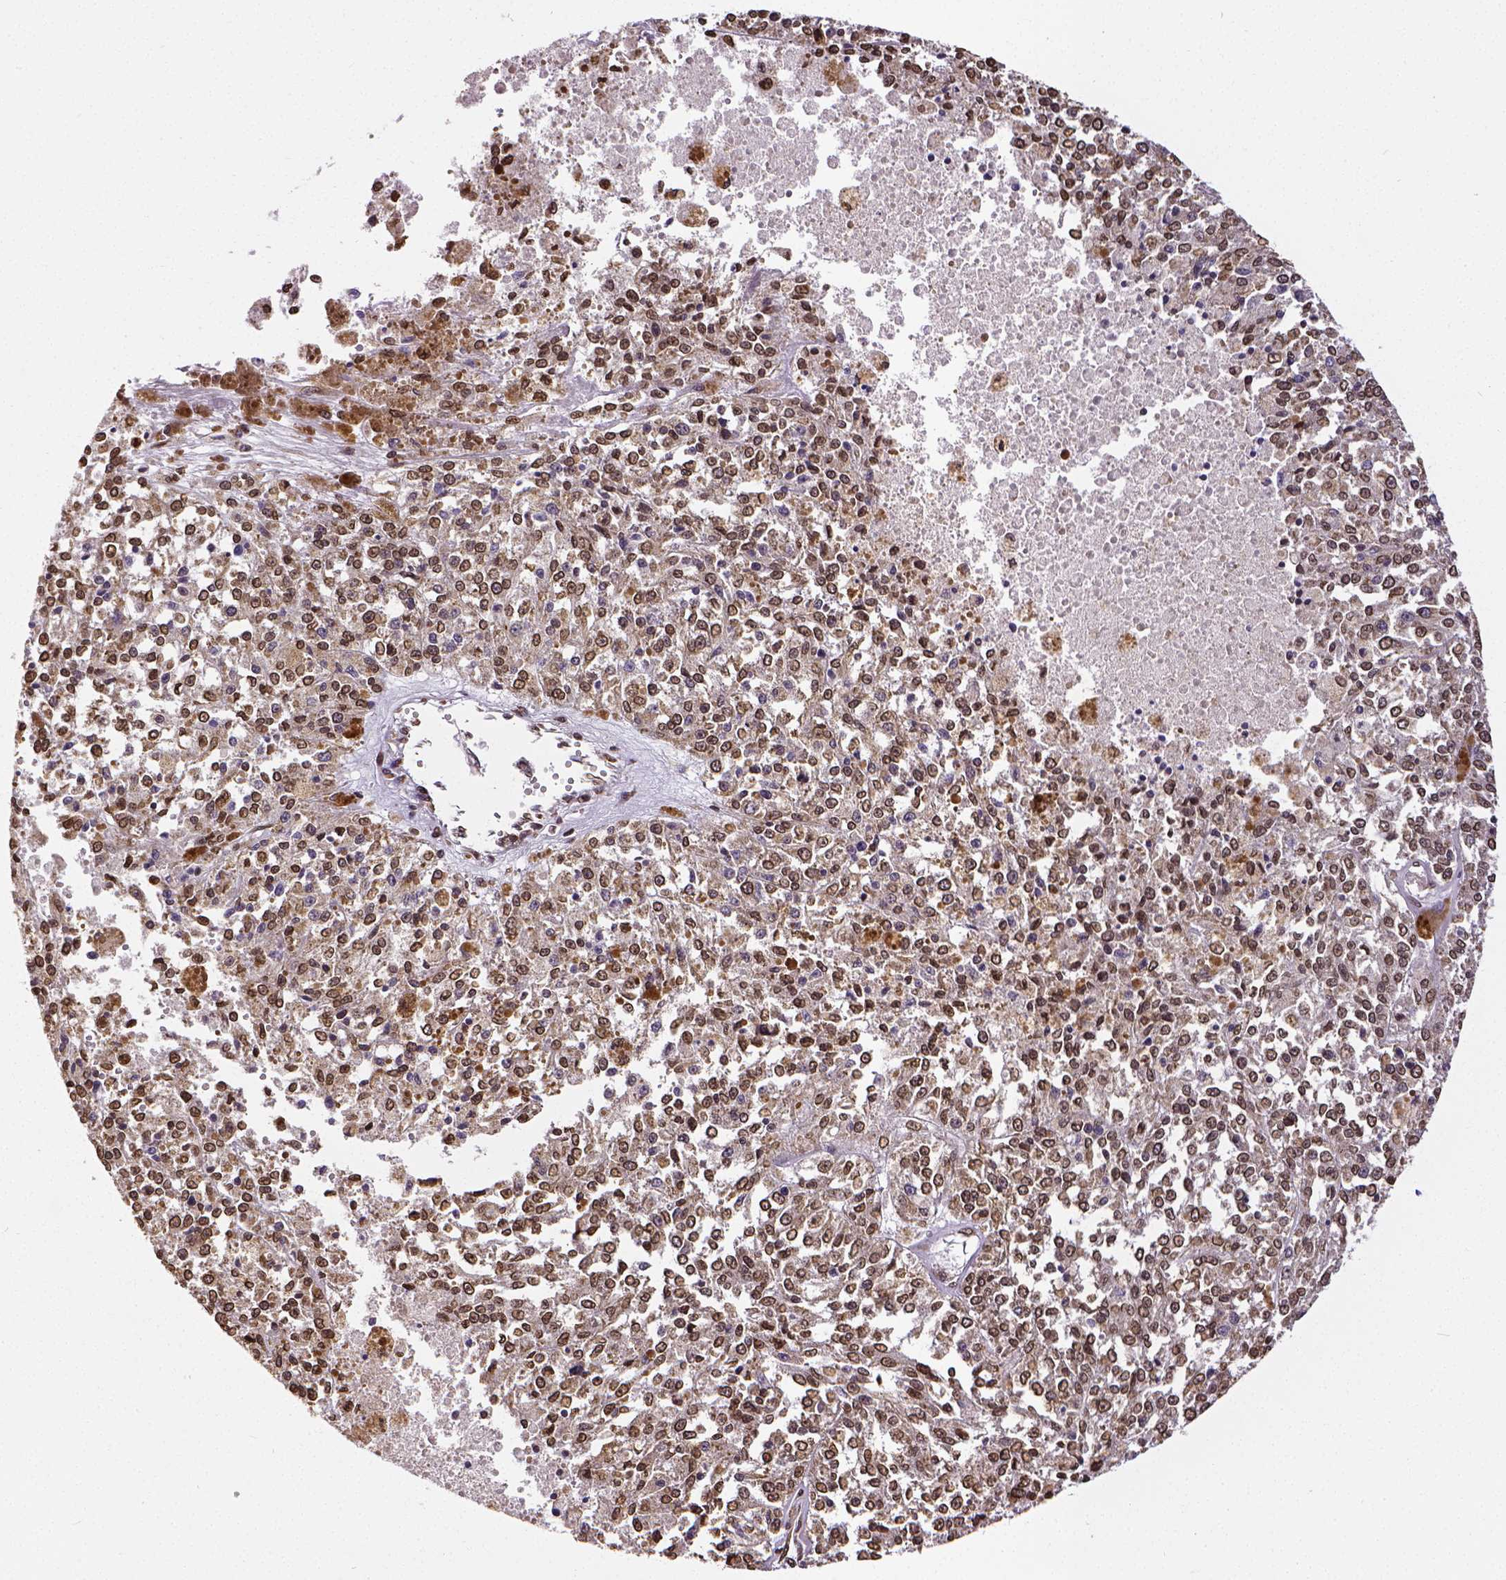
{"staining": {"intensity": "strong", "quantity": ">75%", "location": "cytoplasmic/membranous,nuclear"}, "tissue": "melanoma", "cell_type": "Tumor cells", "image_type": "cancer", "snomed": [{"axis": "morphology", "description": "Malignant melanoma, Metastatic site"}, {"axis": "topography", "description": "Lymph node"}], "caption": "A brown stain shows strong cytoplasmic/membranous and nuclear positivity of a protein in malignant melanoma (metastatic site) tumor cells.", "gene": "MTDH", "patient": {"sex": "female", "age": 64}}